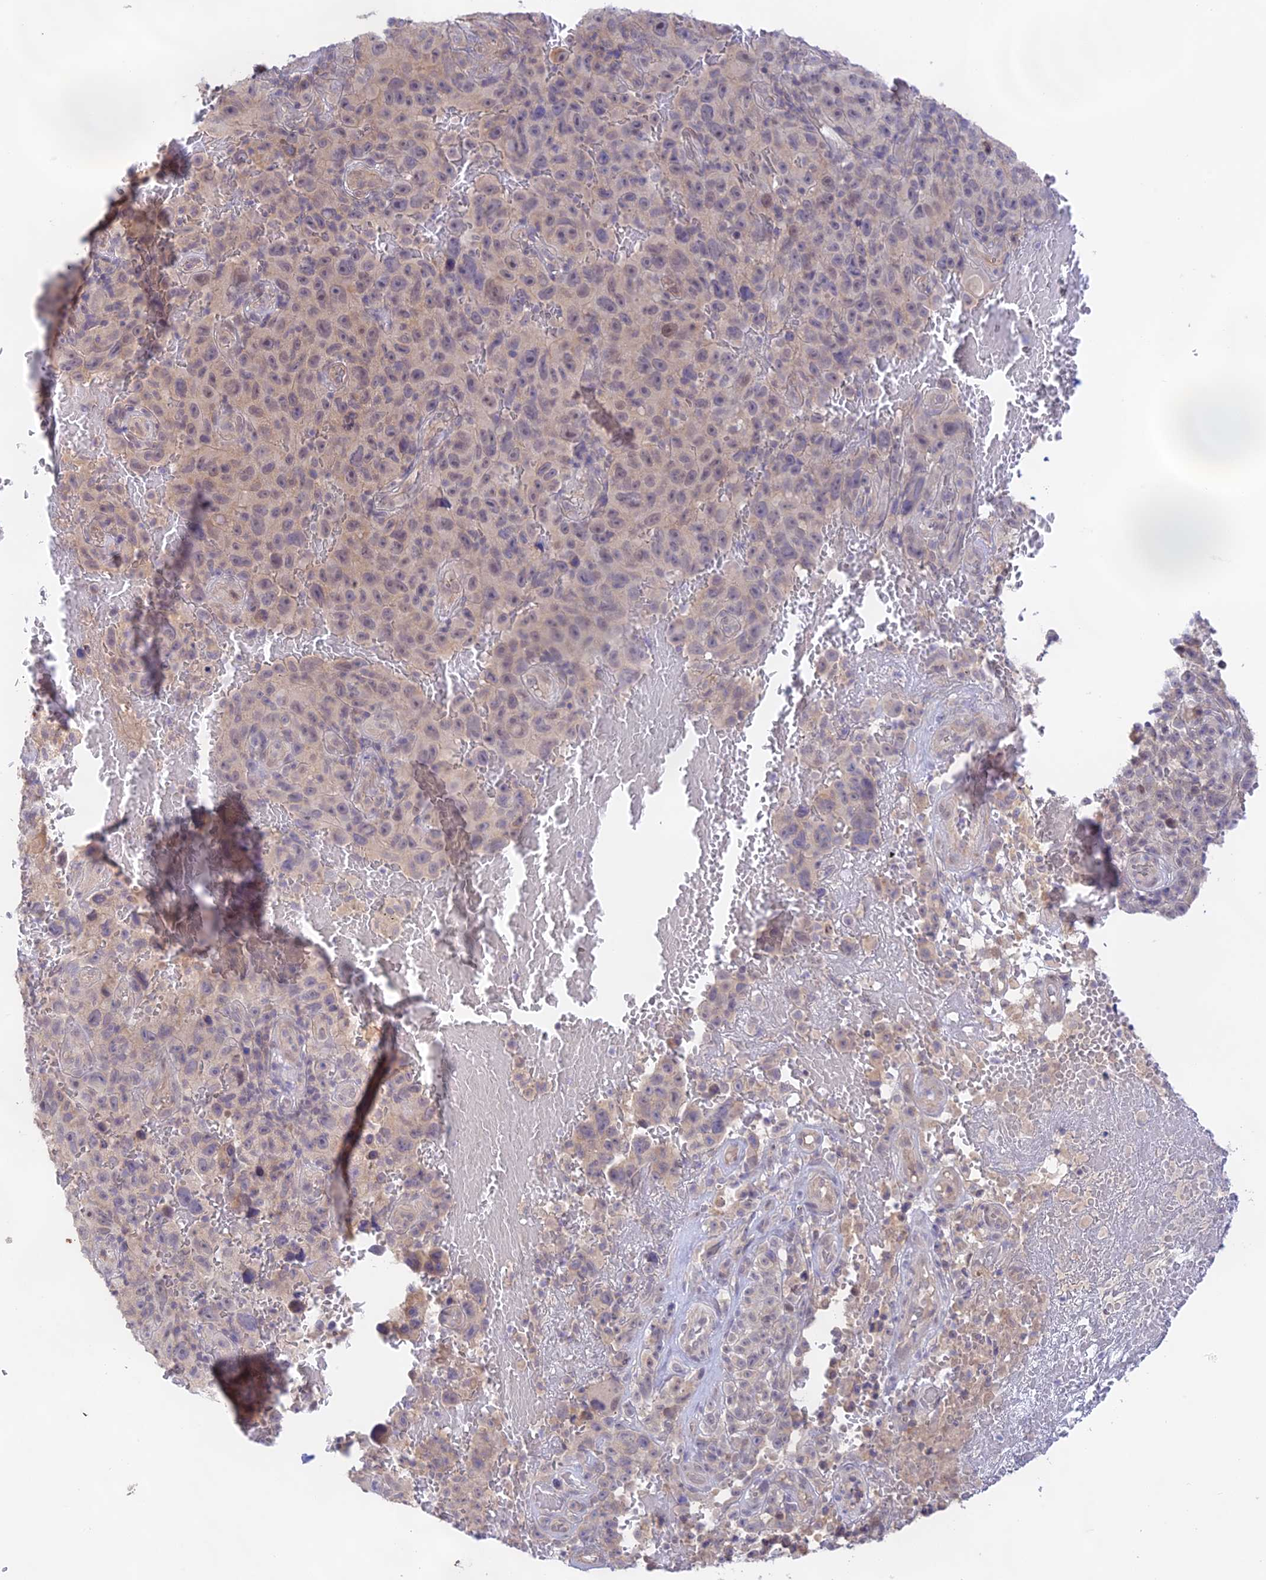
{"staining": {"intensity": "weak", "quantity": "25%-75%", "location": "cytoplasmic/membranous,nuclear"}, "tissue": "melanoma", "cell_type": "Tumor cells", "image_type": "cancer", "snomed": [{"axis": "morphology", "description": "Malignant melanoma, NOS"}, {"axis": "topography", "description": "Skin"}], "caption": "A photomicrograph of melanoma stained for a protein shows weak cytoplasmic/membranous and nuclear brown staining in tumor cells. (IHC, brightfield microscopy, high magnification).", "gene": "CAMSAP3", "patient": {"sex": "female", "age": 82}}